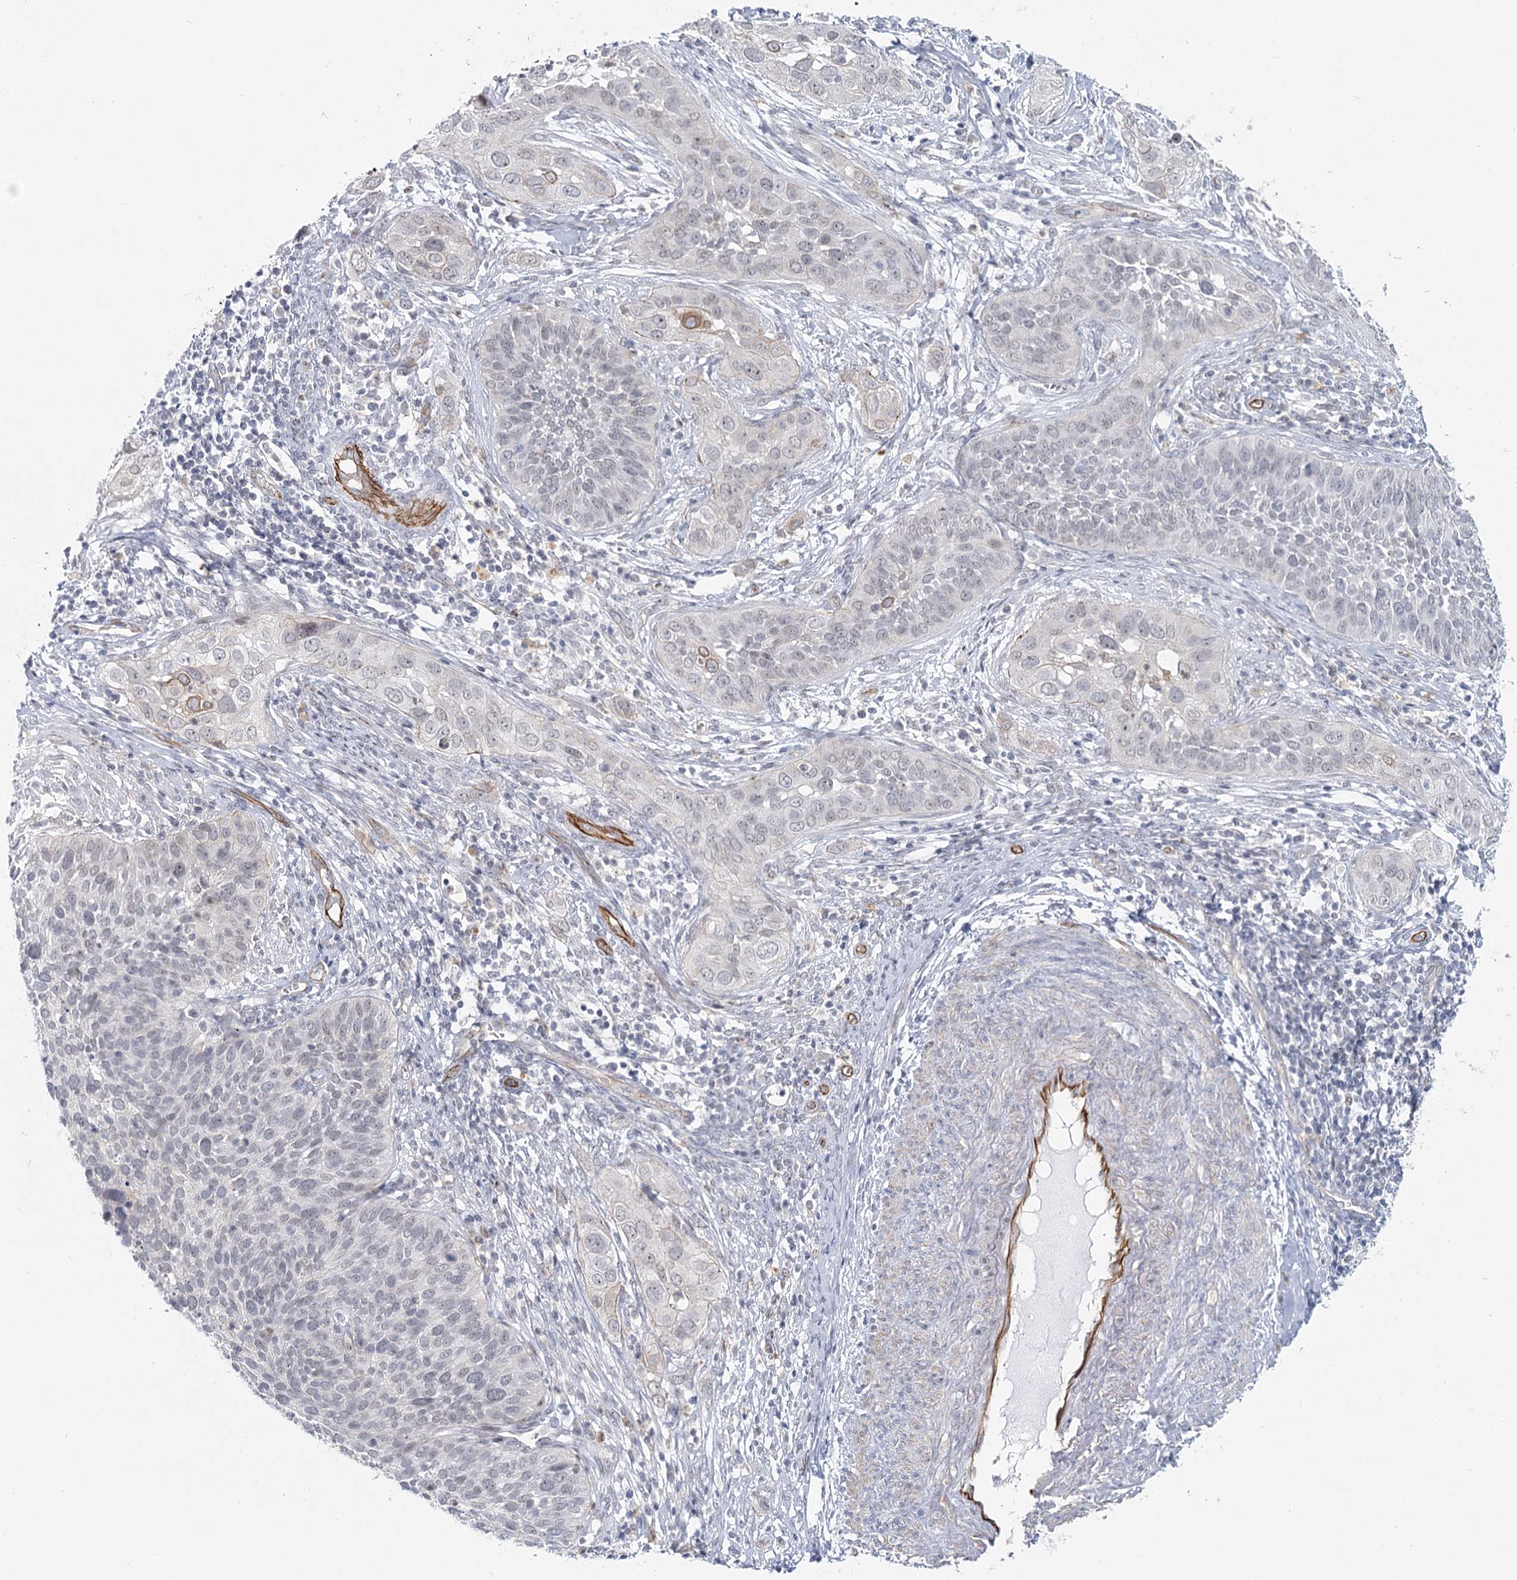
{"staining": {"intensity": "negative", "quantity": "none", "location": "none"}, "tissue": "cervical cancer", "cell_type": "Tumor cells", "image_type": "cancer", "snomed": [{"axis": "morphology", "description": "Squamous cell carcinoma, NOS"}, {"axis": "topography", "description": "Cervix"}], "caption": "This is a image of immunohistochemistry (IHC) staining of squamous cell carcinoma (cervical), which shows no staining in tumor cells.", "gene": "ABHD8", "patient": {"sex": "female", "age": 34}}